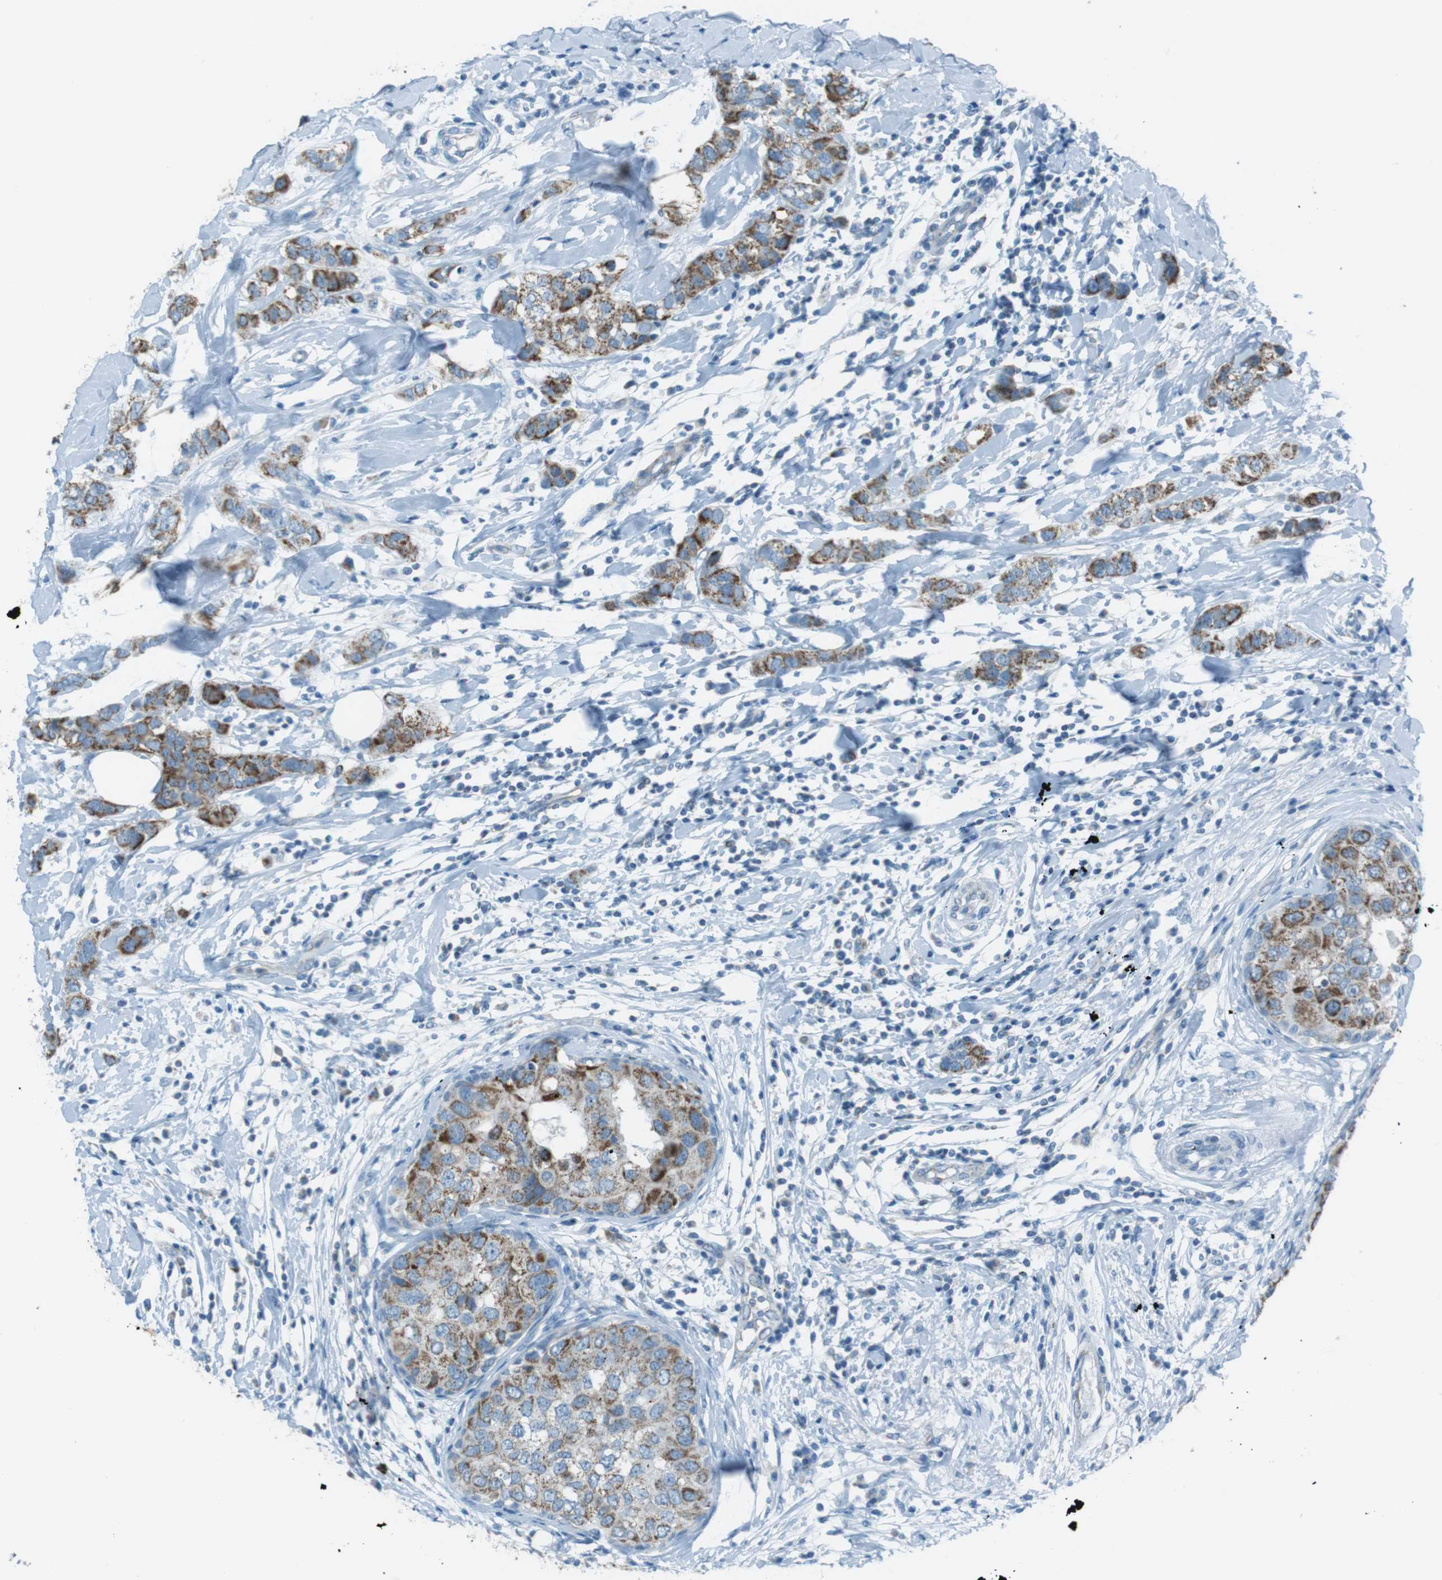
{"staining": {"intensity": "moderate", "quantity": ">75%", "location": "cytoplasmic/membranous"}, "tissue": "breast cancer", "cell_type": "Tumor cells", "image_type": "cancer", "snomed": [{"axis": "morphology", "description": "Duct carcinoma"}, {"axis": "topography", "description": "Breast"}], "caption": "About >75% of tumor cells in breast intraductal carcinoma exhibit moderate cytoplasmic/membranous protein expression as visualized by brown immunohistochemical staining.", "gene": "DNAJA3", "patient": {"sex": "female", "age": 50}}